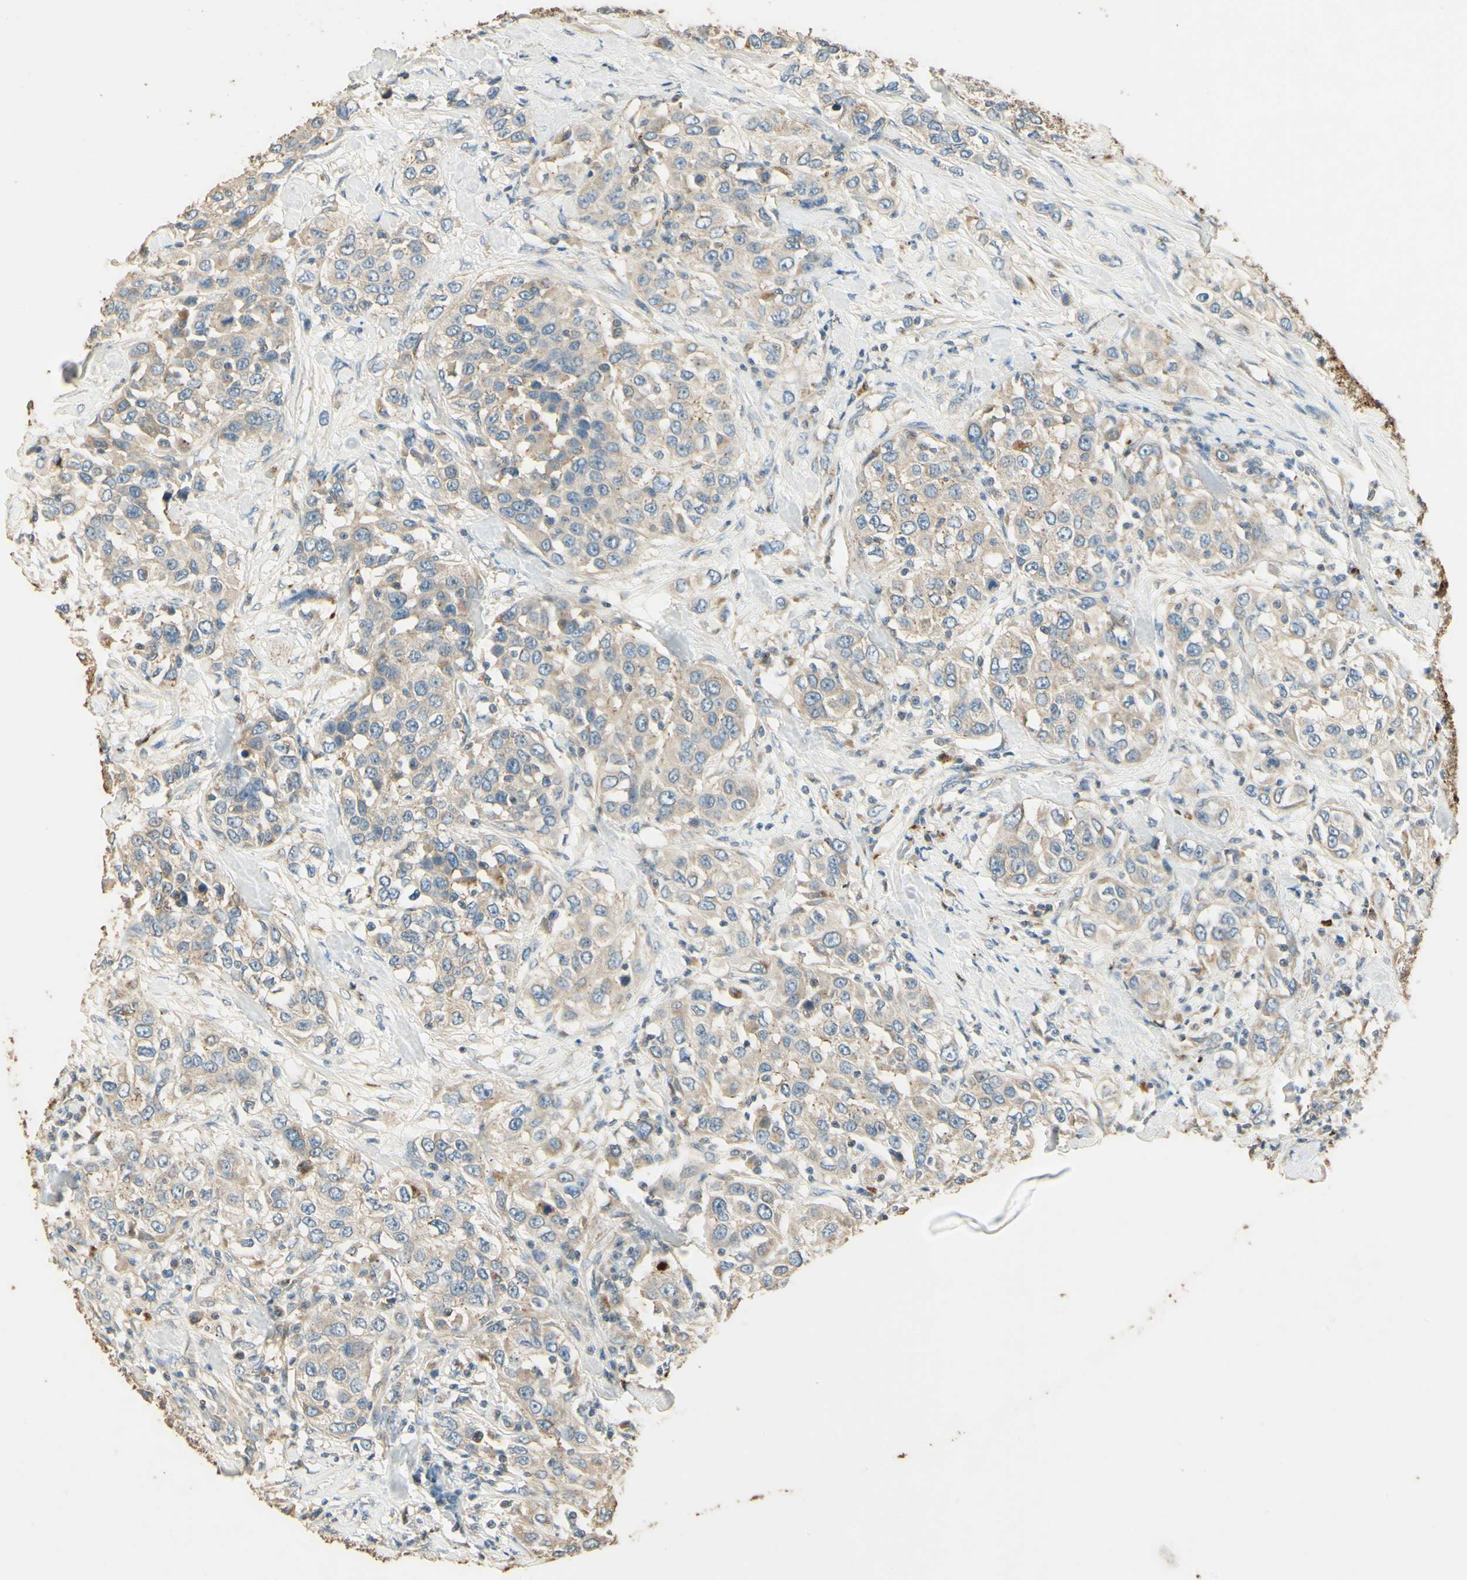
{"staining": {"intensity": "moderate", "quantity": "<25%", "location": "cytoplasmic/membranous"}, "tissue": "urothelial cancer", "cell_type": "Tumor cells", "image_type": "cancer", "snomed": [{"axis": "morphology", "description": "Urothelial carcinoma, High grade"}, {"axis": "topography", "description": "Urinary bladder"}], "caption": "Immunohistochemical staining of human urothelial carcinoma (high-grade) reveals moderate cytoplasmic/membranous protein expression in approximately <25% of tumor cells.", "gene": "ARHGEF17", "patient": {"sex": "female", "age": 80}}